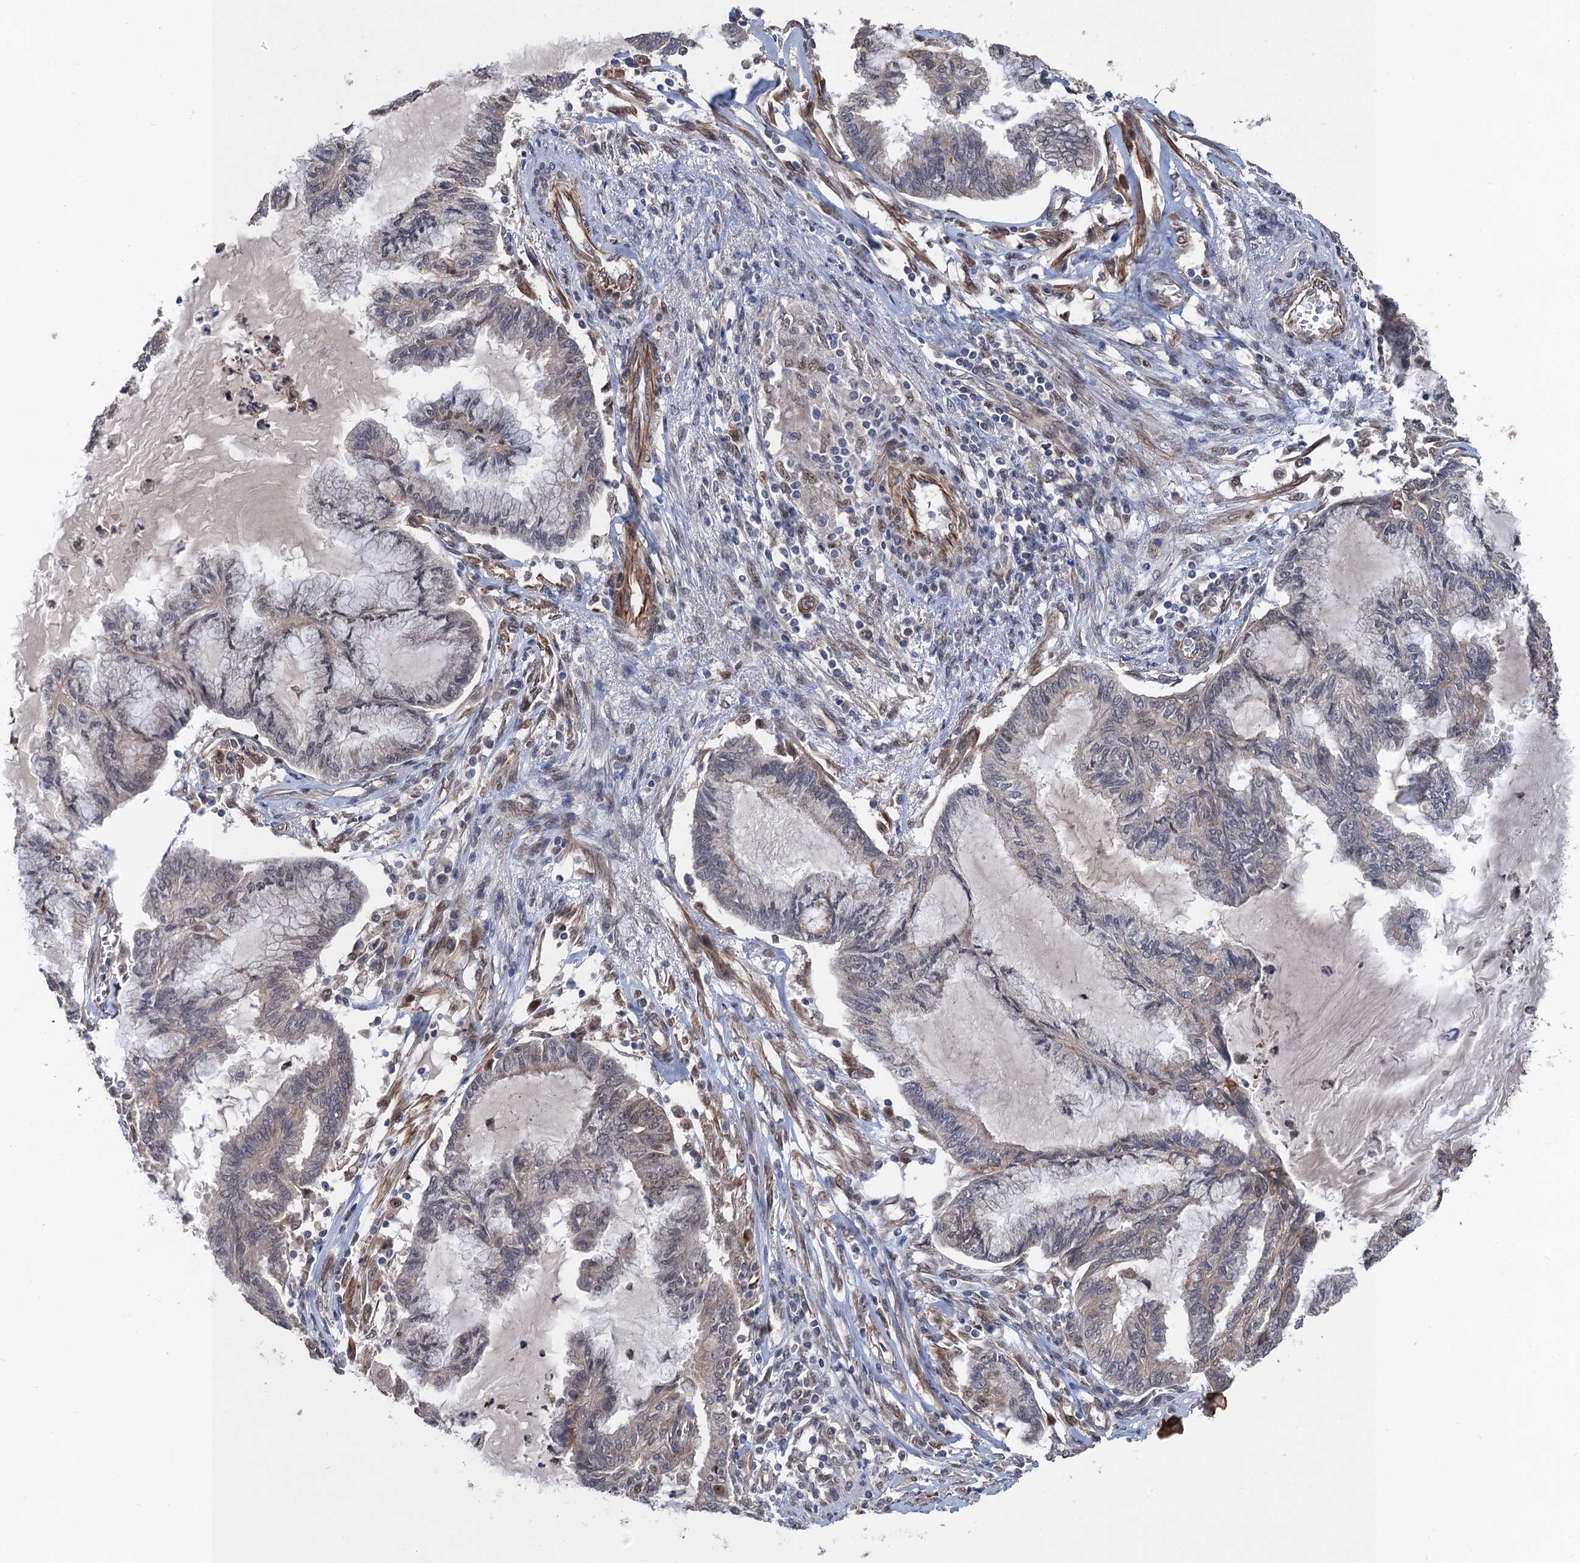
{"staining": {"intensity": "moderate", "quantity": "<25%", "location": "cytoplasmic/membranous"}, "tissue": "endometrial cancer", "cell_type": "Tumor cells", "image_type": "cancer", "snomed": [{"axis": "morphology", "description": "Adenocarcinoma, NOS"}, {"axis": "topography", "description": "Endometrium"}], "caption": "Moderate cytoplasmic/membranous protein staining is appreciated in about <25% of tumor cells in endometrial cancer.", "gene": "TTC31", "patient": {"sex": "female", "age": 86}}